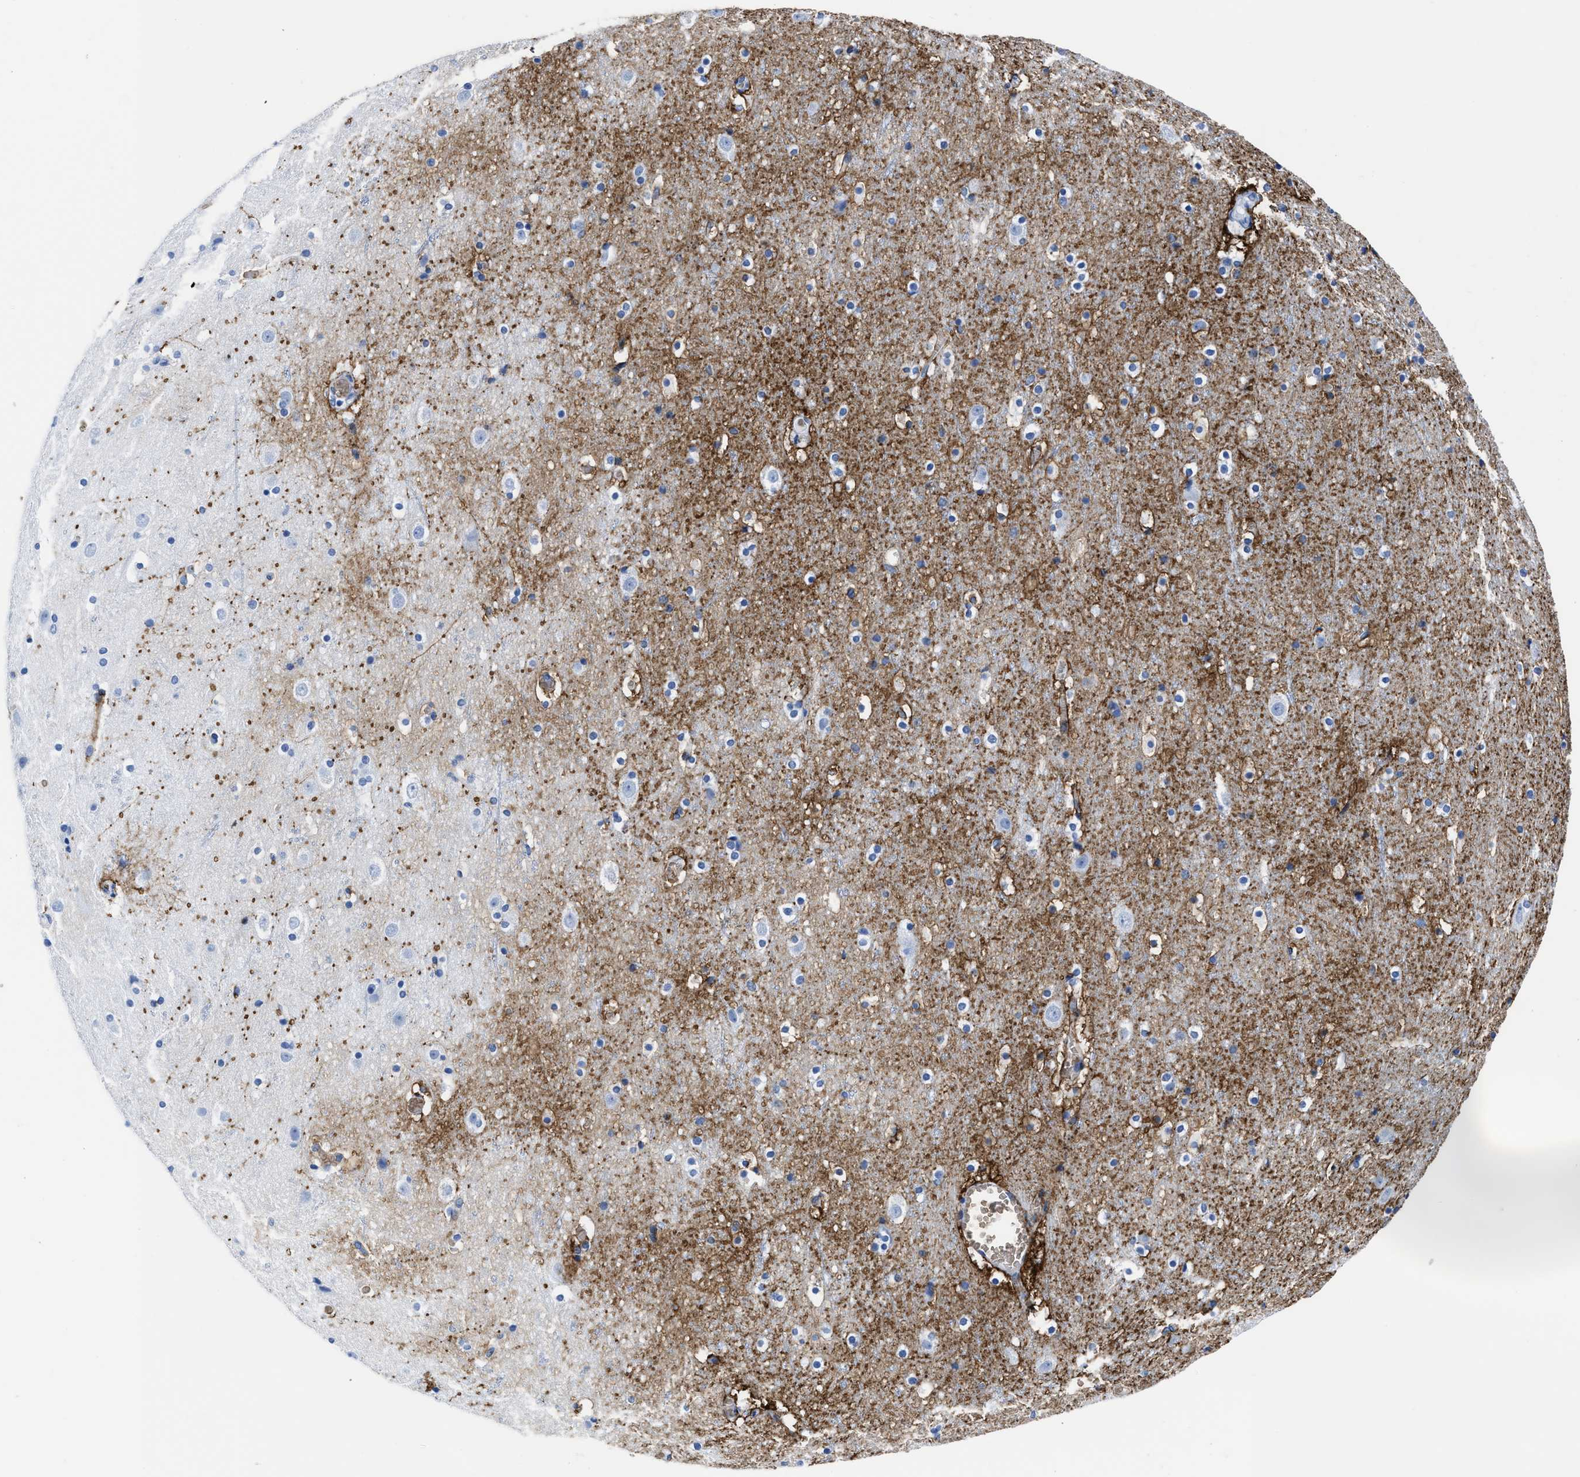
{"staining": {"intensity": "moderate", "quantity": "25%-75%", "location": "cytoplasmic/membranous"}, "tissue": "cerebral cortex", "cell_type": "Endothelial cells", "image_type": "normal", "snomed": [{"axis": "morphology", "description": "Normal tissue, NOS"}, {"axis": "topography", "description": "Cerebral cortex"}], "caption": "Cerebral cortex stained with DAB immunohistochemistry exhibits medium levels of moderate cytoplasmic/membranous positivity in about 25%-75% of endothelial cells. Using DAB (brown) and hematoxylin (blue) stains, captured at high magnification using brightfield microscopy.", "gene": "AQP1", "patient": {"sex": "male", "age": 45}}